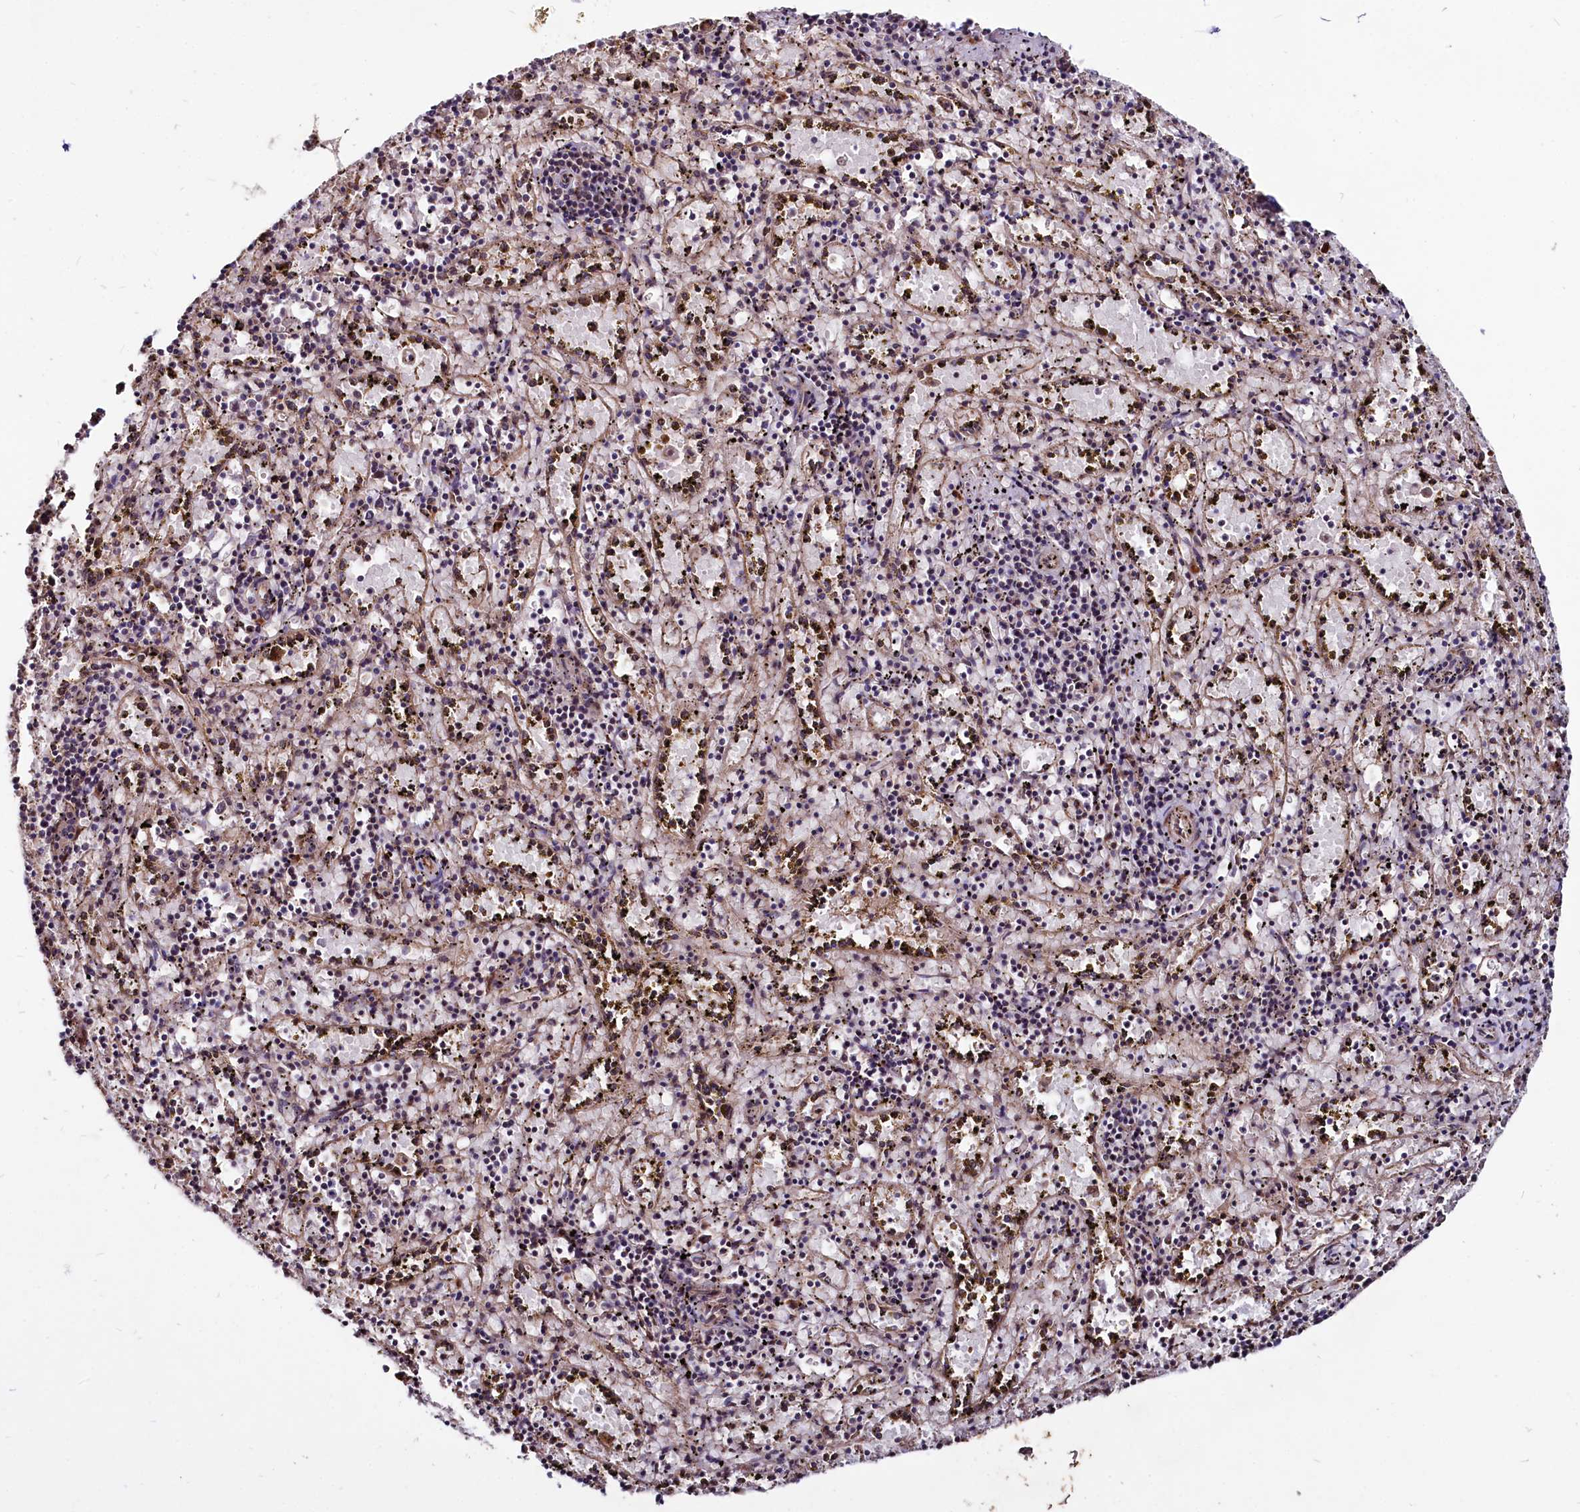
{"staining": {"intensity": "weak", "quantity": "25%-75%", "location": "nuclear"}, "tissue": "spleen", "cell_type": "Cells in red pulp", "image_type": "normal", "snomed": [{"axis": "morphology", "description": "Normal tissue, NOS"}, {"axis": "topography", "description": "Spleen"}], "caption": "The immunohistochemical stain highlights weak nuclear expression in cells in red pulp of normal spleen. (IHC, brightfield microscopy, high magnification).", "gene": "UBE3A", "patient": {"sex": "male", "age": 11}}